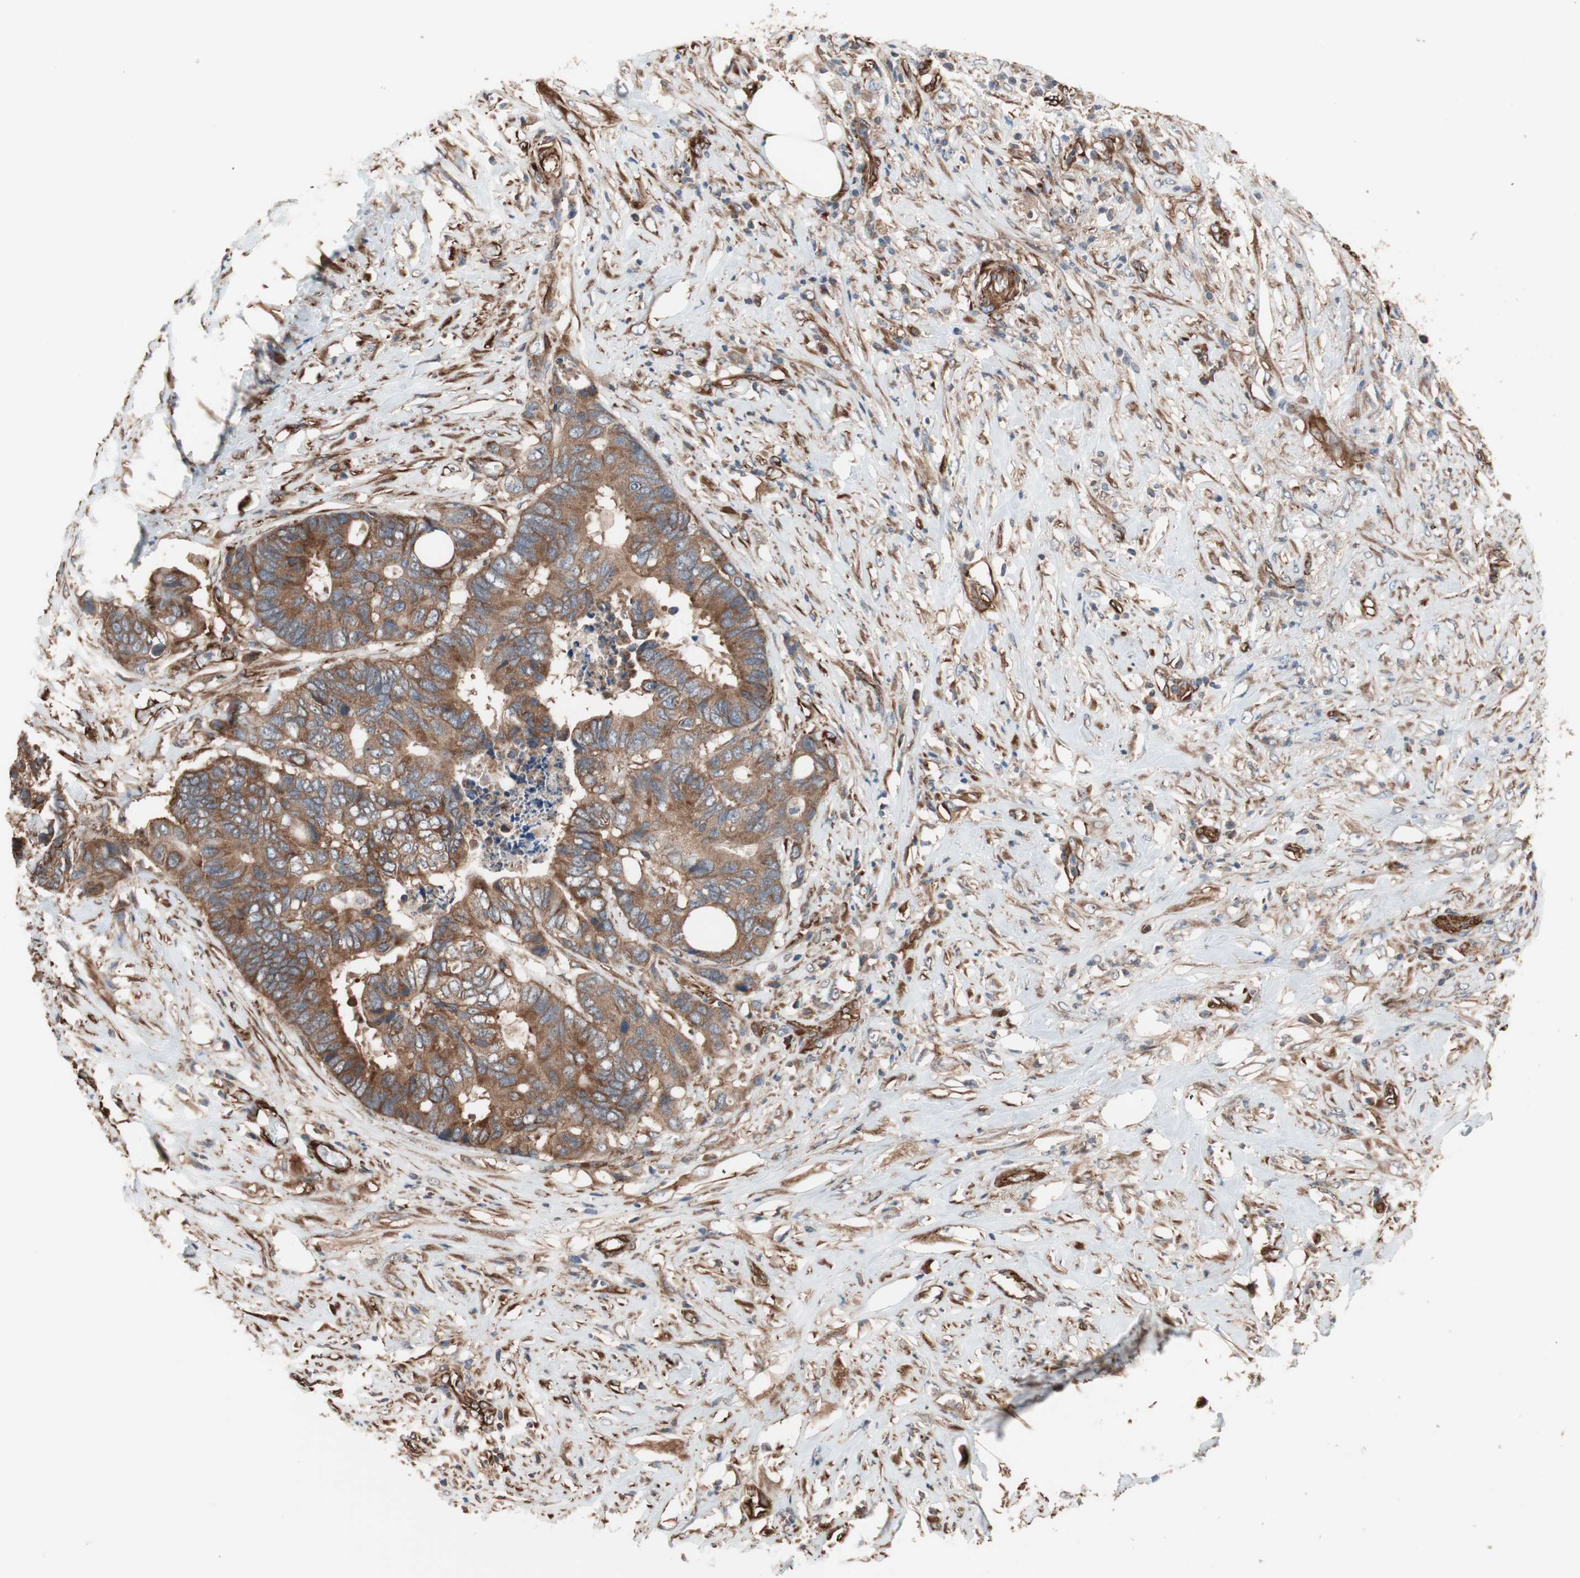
{"staining": {"intensity": "strong", "quantity": ">75%", "location": "cytoplasmic/membranous"}, "tissue": "colorectal cancer", "cell_type": "Tumor cells", "image_type": "cancer", "snomed": [{"axis": "morphology", "description": "Adenocarcinoma, NOS"}, {"axis": "topography", "description": "Rectum"}], "caption": "A brown stain labels strong cytoplasmic/membranous expression of a protein in colorectal adenocarcinoma tumor cells. (DAB = brown stain, brightfield microscopy at high magnification).", "gene": "GPSM2", "patient": {"sex": "male", "age": 55}}